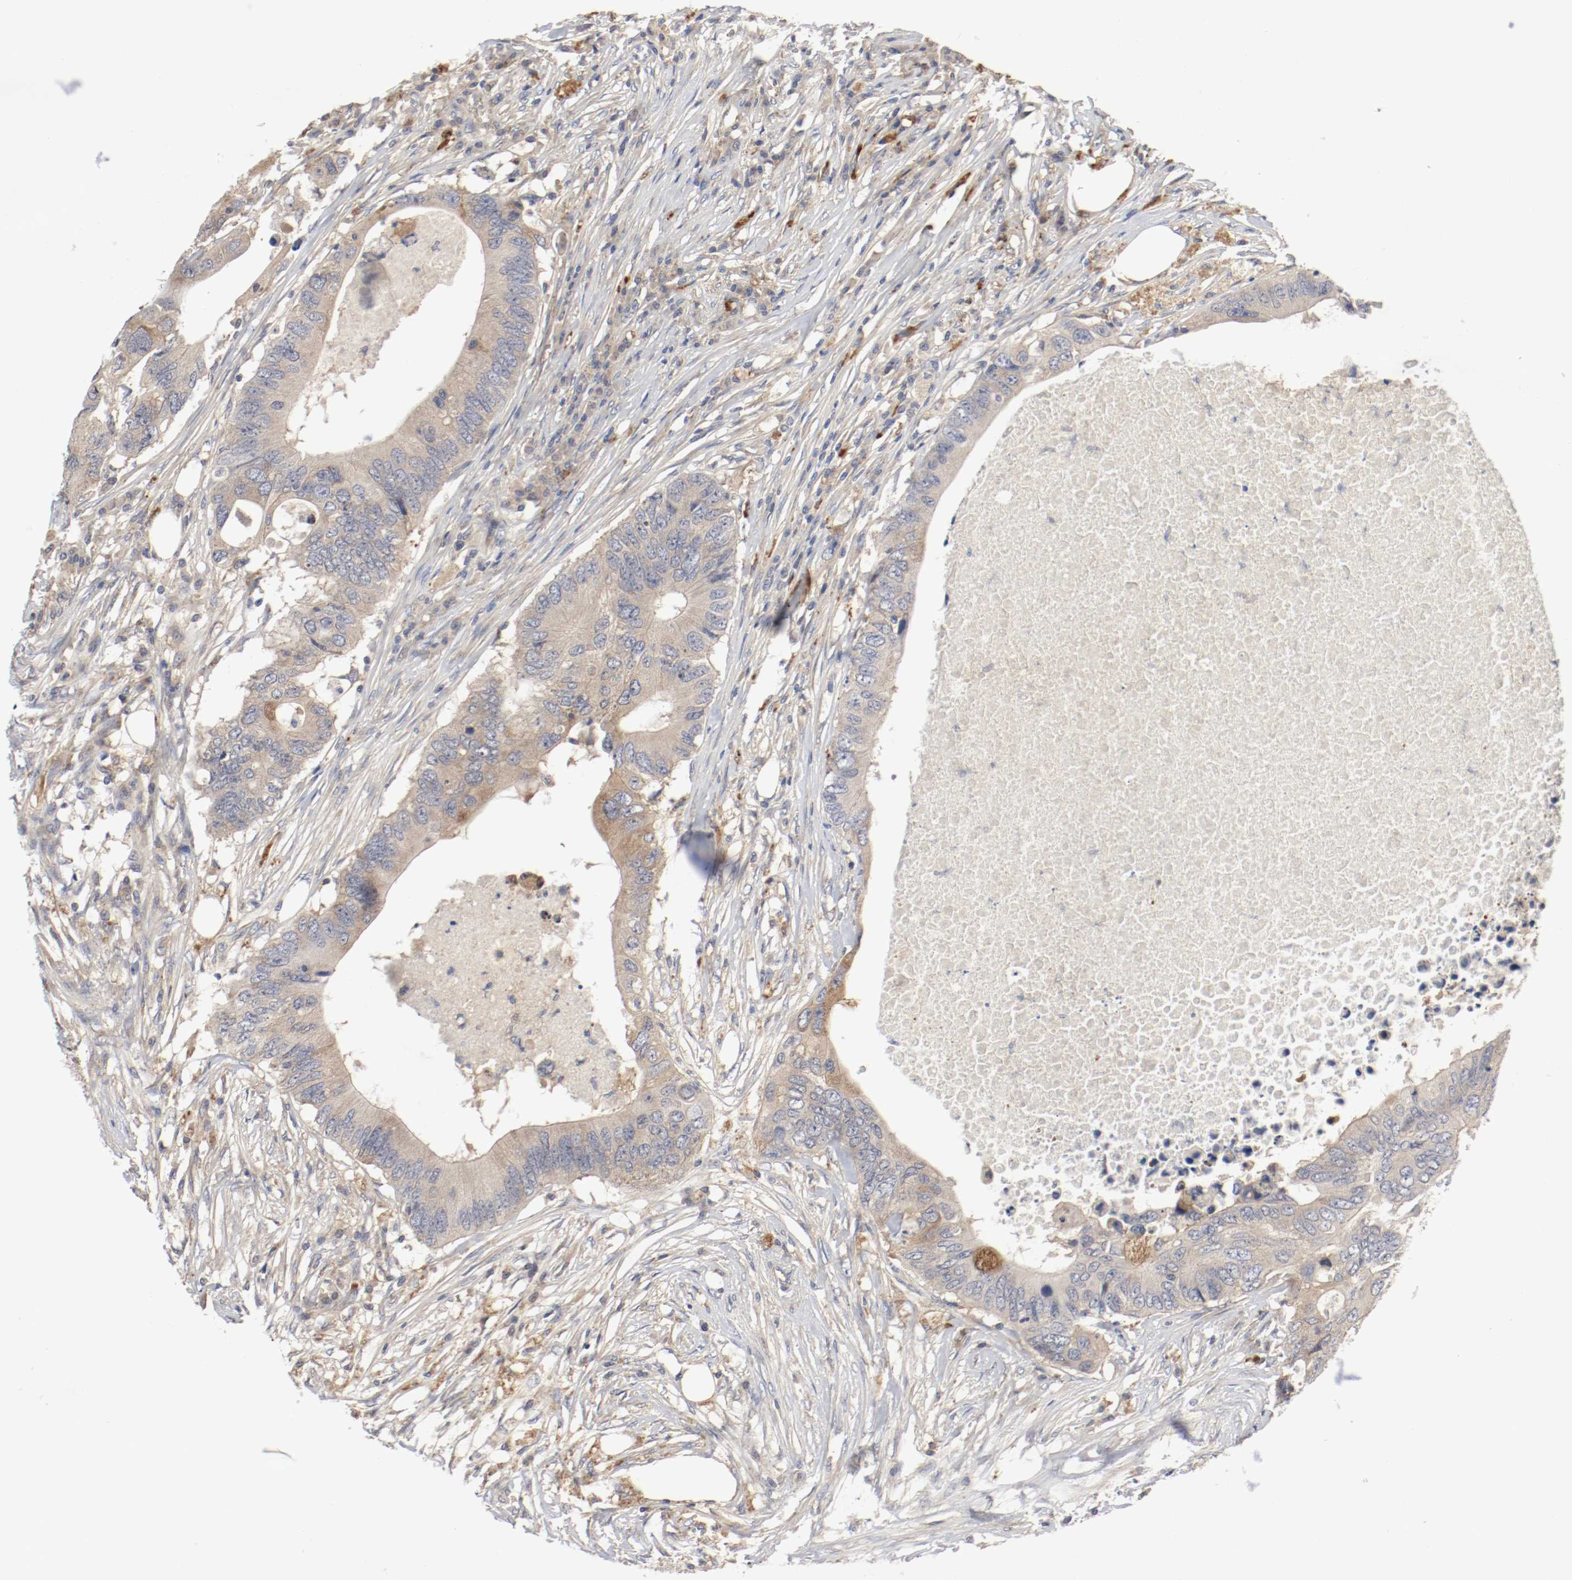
{"staining": {"intensity": "weak", "quantity": ">75%", "location": "cytoplasmic/membranous"}, "tissue": "colorectal cancer", "cell_type": "Tumor cells", "image_type": "cancer", "snomed": [{"axis": "morphology", "description": "Adenocarcinoma, NOS"}, {"axis": "topography", "description": "Colon"}], "caption": "Human adenocarcinoma (colorectal) stained for a protein (brown) displays weak cytoplasmic/membranous positive expression in approximately >75% of tumor cells.", "gene": "REN", "patient": {"sex": "male", "age": 71}}